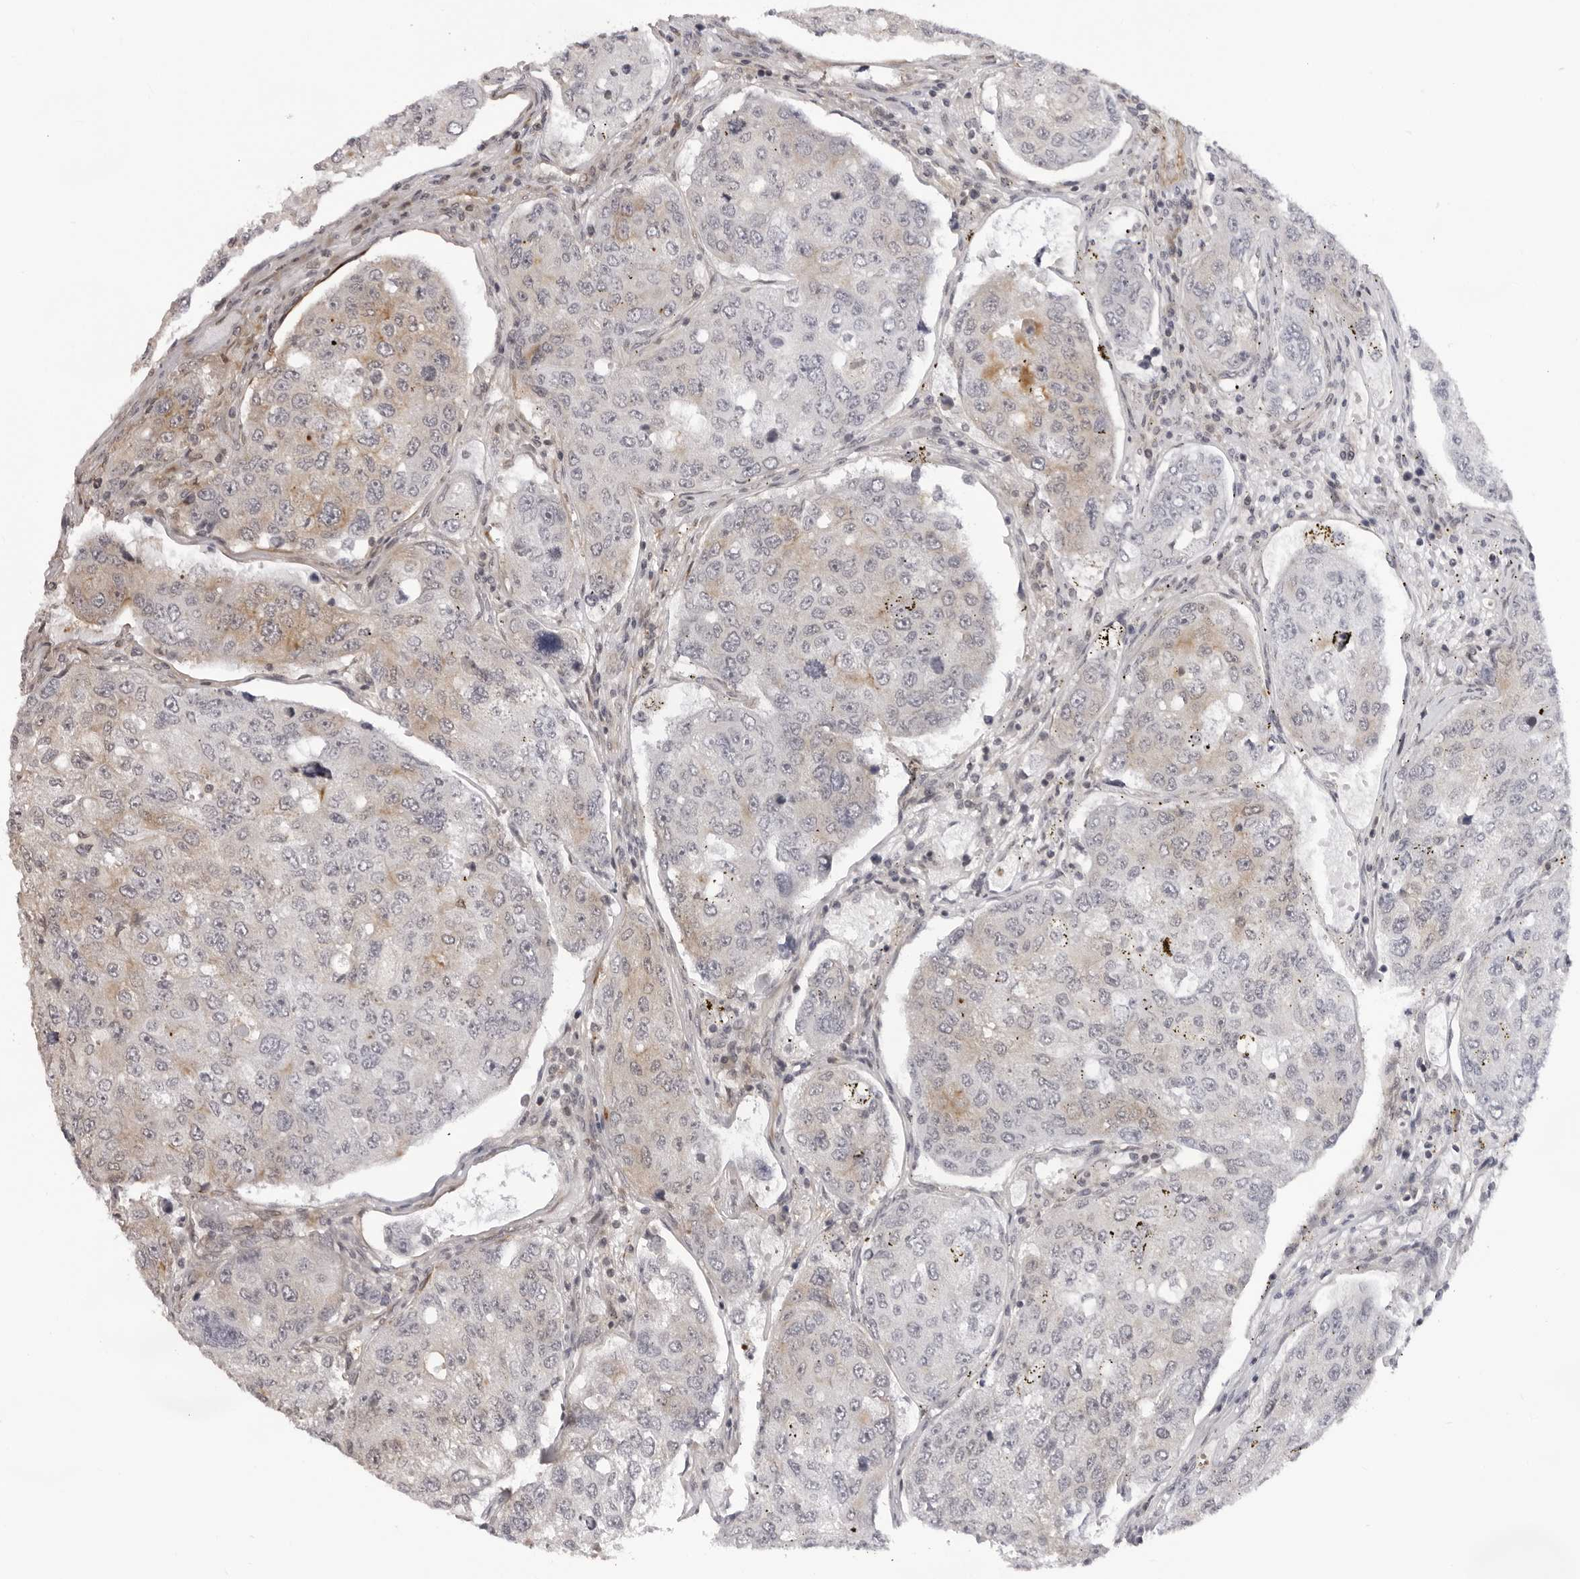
{"staining": {"intensity": "weak", "quantity": "<25%", "location": "cytoplasmic/membranous"}, "tissue": "urothelial cancer", "cell_type": "Tumor cells", "image_type": "cancer", "snomed": [{"axis": "morphology", "description": "Urothelial carcinoma, High grade"}, {"axis": "topography", "description": "Lymph node"}, {"axis": "topography", "description": "Urinary bladder"}], "caption": "This is a micrograph of immunohistochemistry (IHC) staining of urothelial cancer, which shows no staining in tumor cells. (DAB (3,3'-diaminobenzidine) immunohistochemistry visualized using brightfield microscopy, high magnification).", "gene": "SRGAP2", "patient": {"sex": "male", "age": 51}}